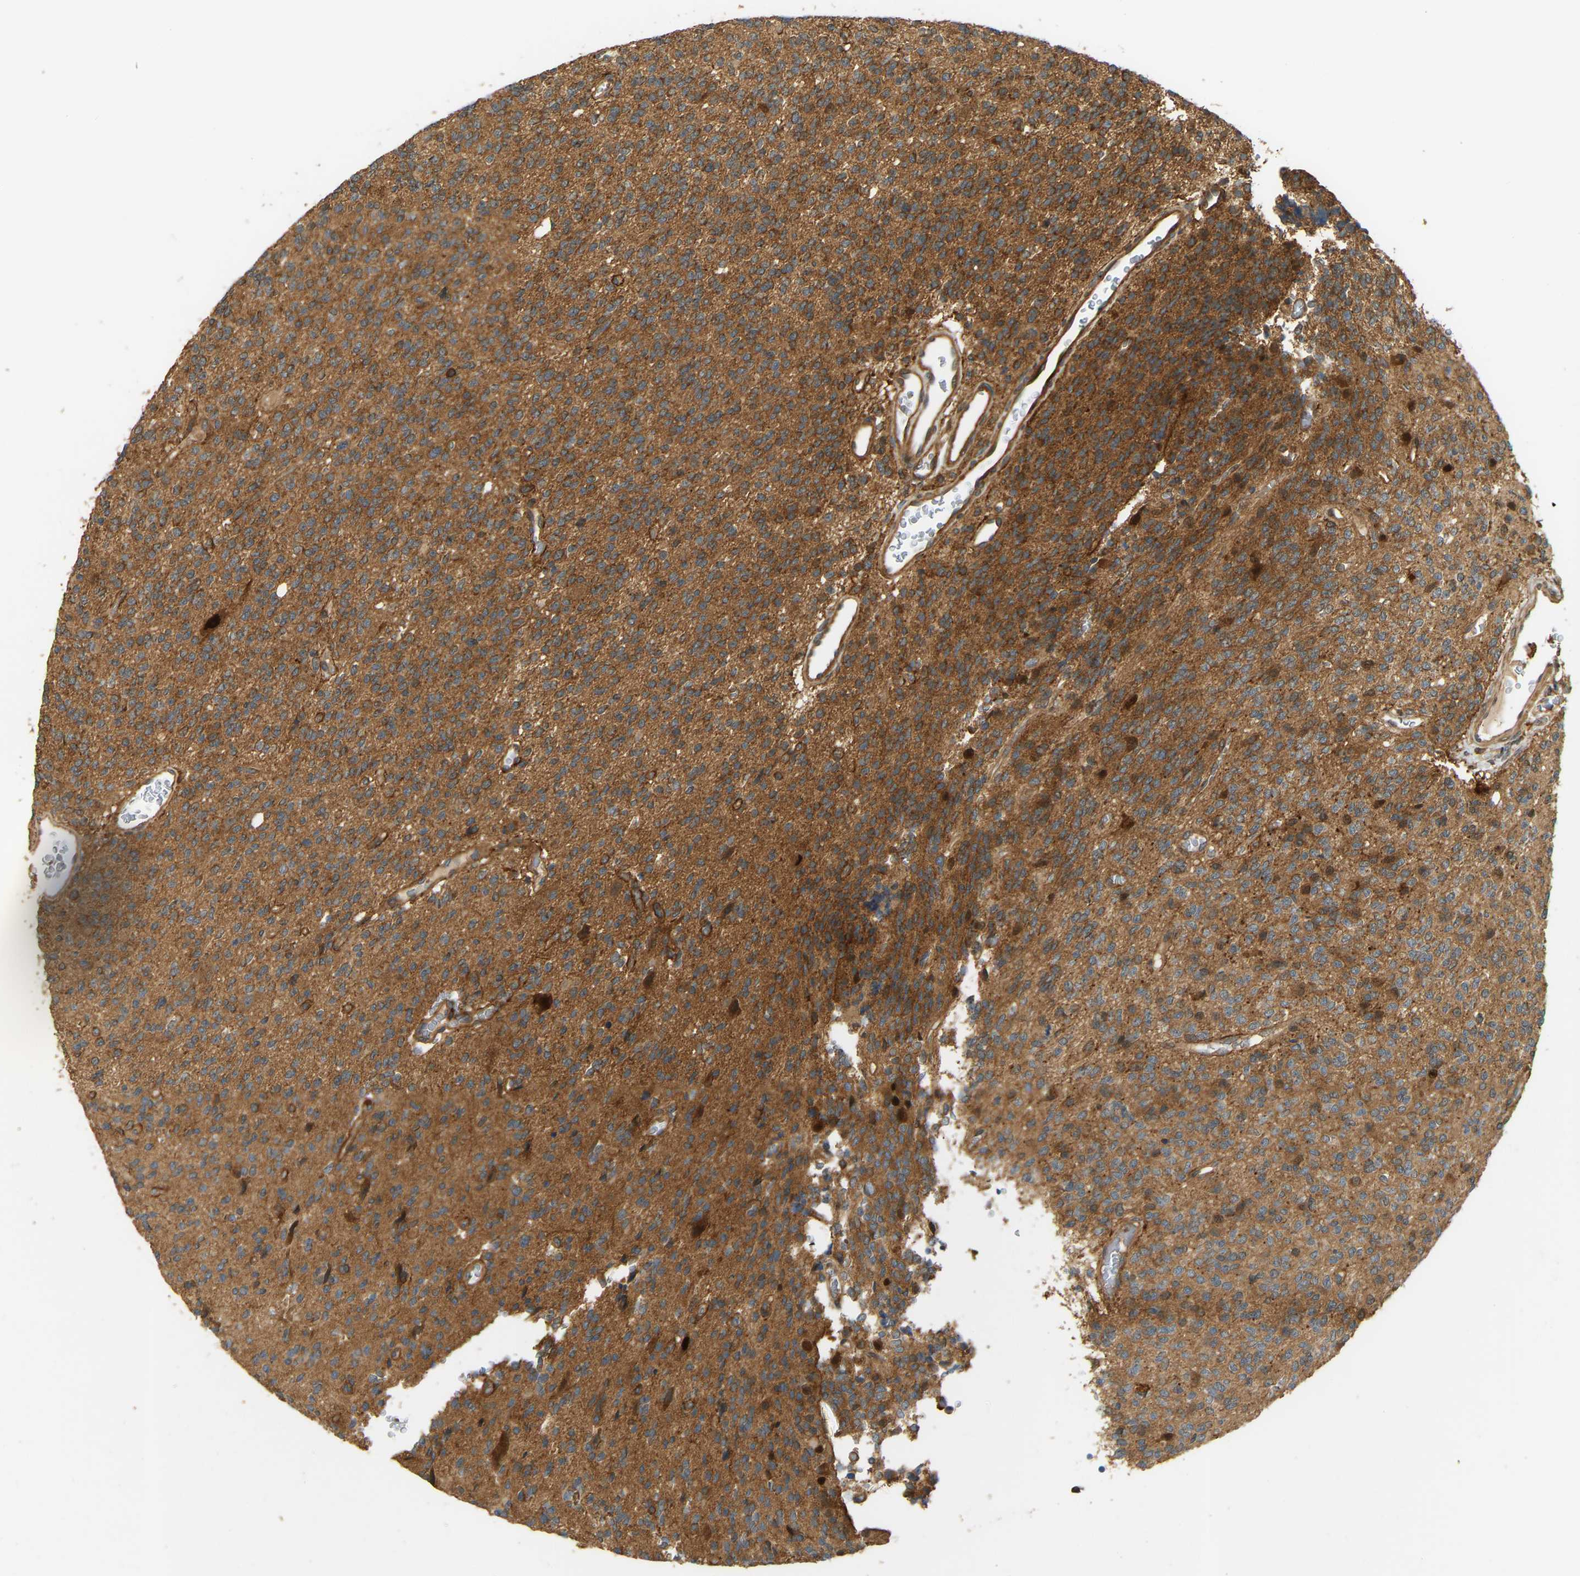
{"staining": {"intensity": "moderate", "quantity": ">75%", "location": "cytoplasmic/membranous"}, "tissue": "glioma", "cell_type": "Tumor cells", "image_type": "cancer", "snomed": [{"axis": "morphology", "description": "Glioma, malignant, High grade"}, {"axis": "topography", "description": "pancreas cauda"}], "caption": "DAB immunohistochemical staining of malignant glioma (high-grade) shows moderate cytoplasmic/membranous protein positivity in approximately >75% of tumor cells. (IHC, brightfield microscopy, high magnification).", "gene": "GOPC", "patient": {"sex": "male", "age": 60}}